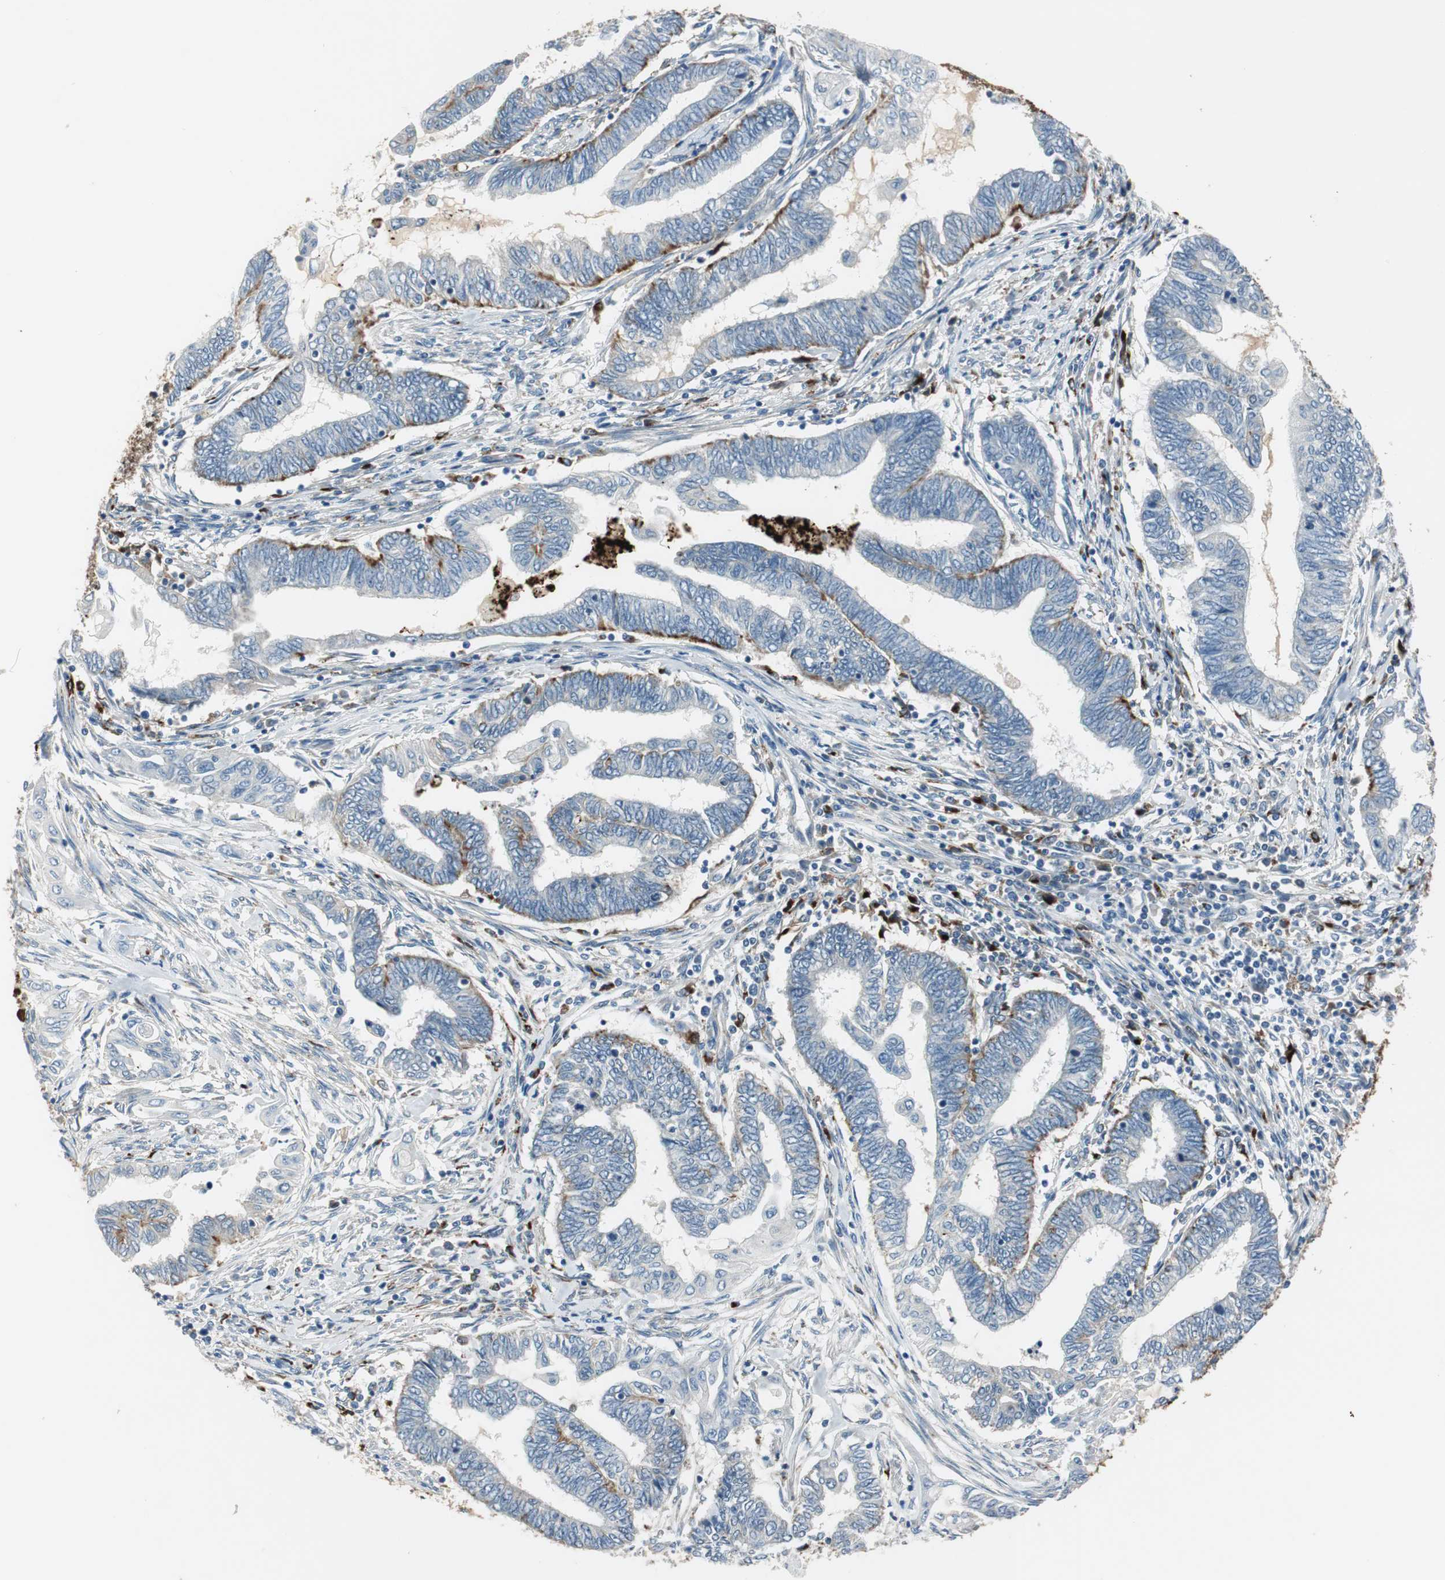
{"staining": {"intensity": "moderate", "quantity": "<25%", "location": "cytoplasmic/membranous"}, "tissue": "endometrial cancer", "cell_type": "Tumor cells", "image_type": "cancer", "snomed": [{"axis": "morphology", "description": "Adenocarcinoma, NOS"}, {"axis": "topography", "description": "Uterus"}, {"axis": "topography", "description": "Endometrium"}], "caption": "A low amount of moderate cytoplasmic/membranous expression is present in approximately <25% of tumor cells in adenocarcinoma (endometrial) tissue.", "gene": "NCK1", "patient": {"sex": "female", "age": 70}}